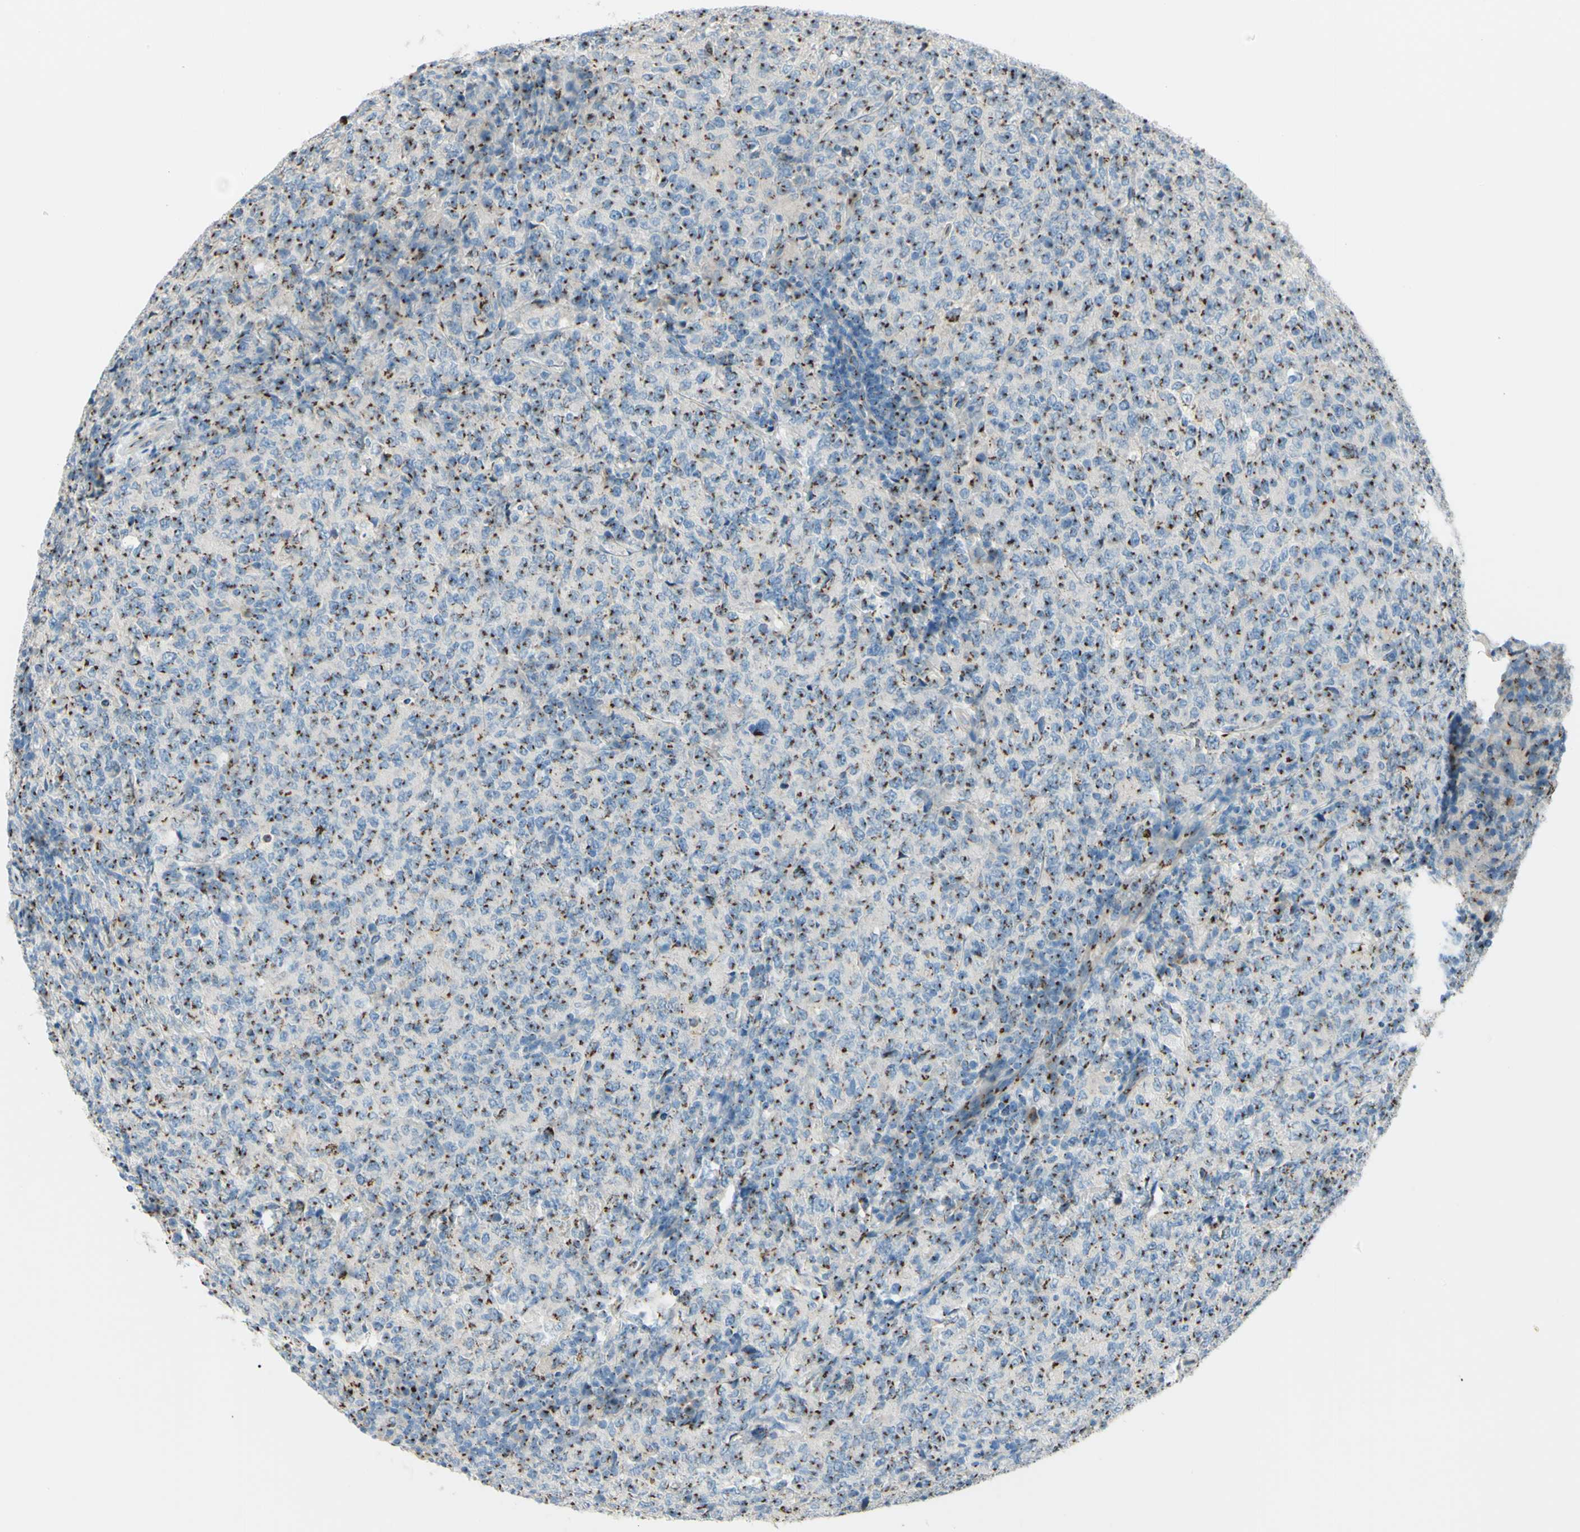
{"staining": {"intensity": "strong", "quantity": ">75%", "location": "cytoplasmic/membranous"}, "tissue": "lymphoma", "cell_type": "Tumor cells", "image_type": "cancer", "snomed": [{"axis": "morphology", "description": "Malignant lymphoma, non-Hodgkin's type, High grade"}, {"axis": "topography", "description": "Tonsil"}], "caption": "Protein analysis of high-grade malignant lymphoma, non-Hodgkin's type tissue shows strong cytoplasmic/membranous positivity in about >75% of tumor cells.", "gene": "B4GALT1", "patient": {"sex": "female", "age": 36}}